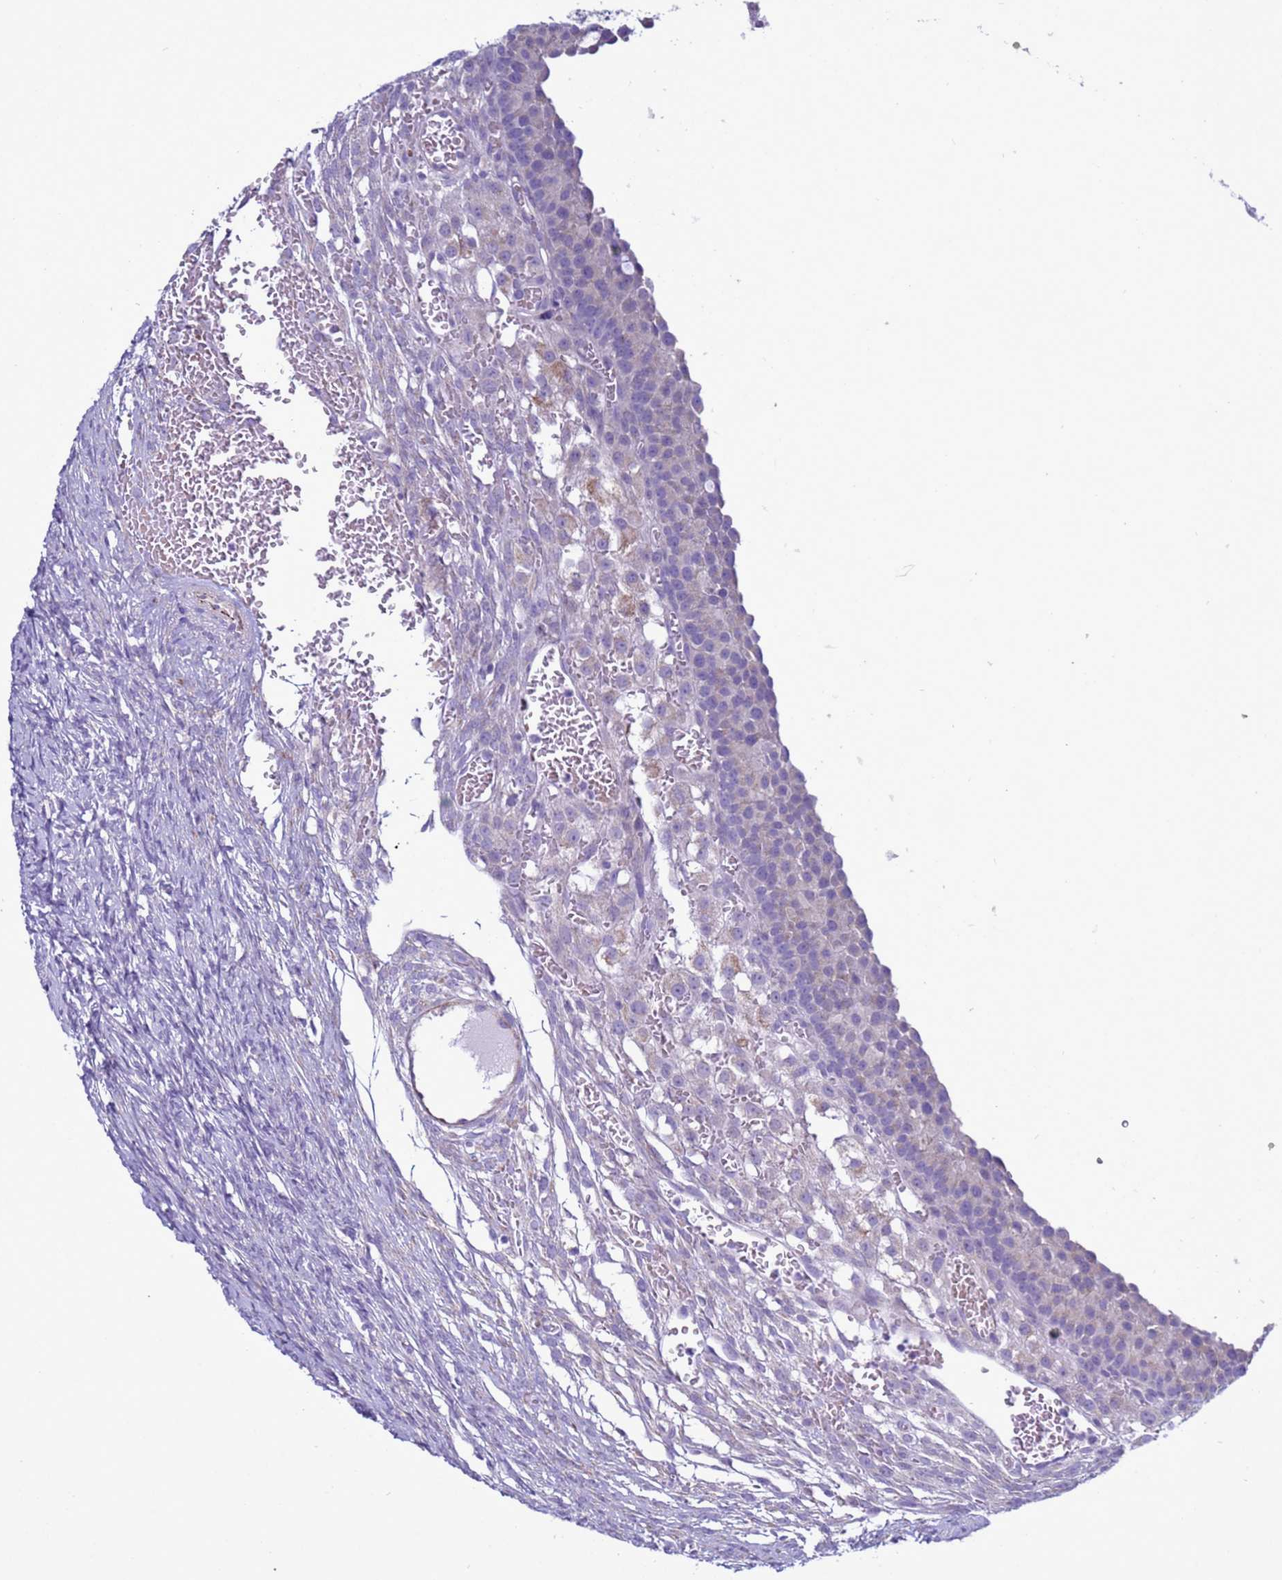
{"staining": {"intensity": "negative", "quantity": "none", "location": "none"}, "tissue": "ovary", "cell_type": "Follicle cells", "image_type": "normal", "snomed": [{"axis": "morphology", "description": "Normal tissue, NOS"}, {"axis": "topography", "description": "Ovary"}], "caption": "This histopathology image is of unremarkable ovary stained with immunohistochemistry to label a protein in brown with the nuclei are counter-stained blue. There is no positivity in follicle cells.", "gene": "ABHD17B", "patient": {"sex": "female", "age": 39}}